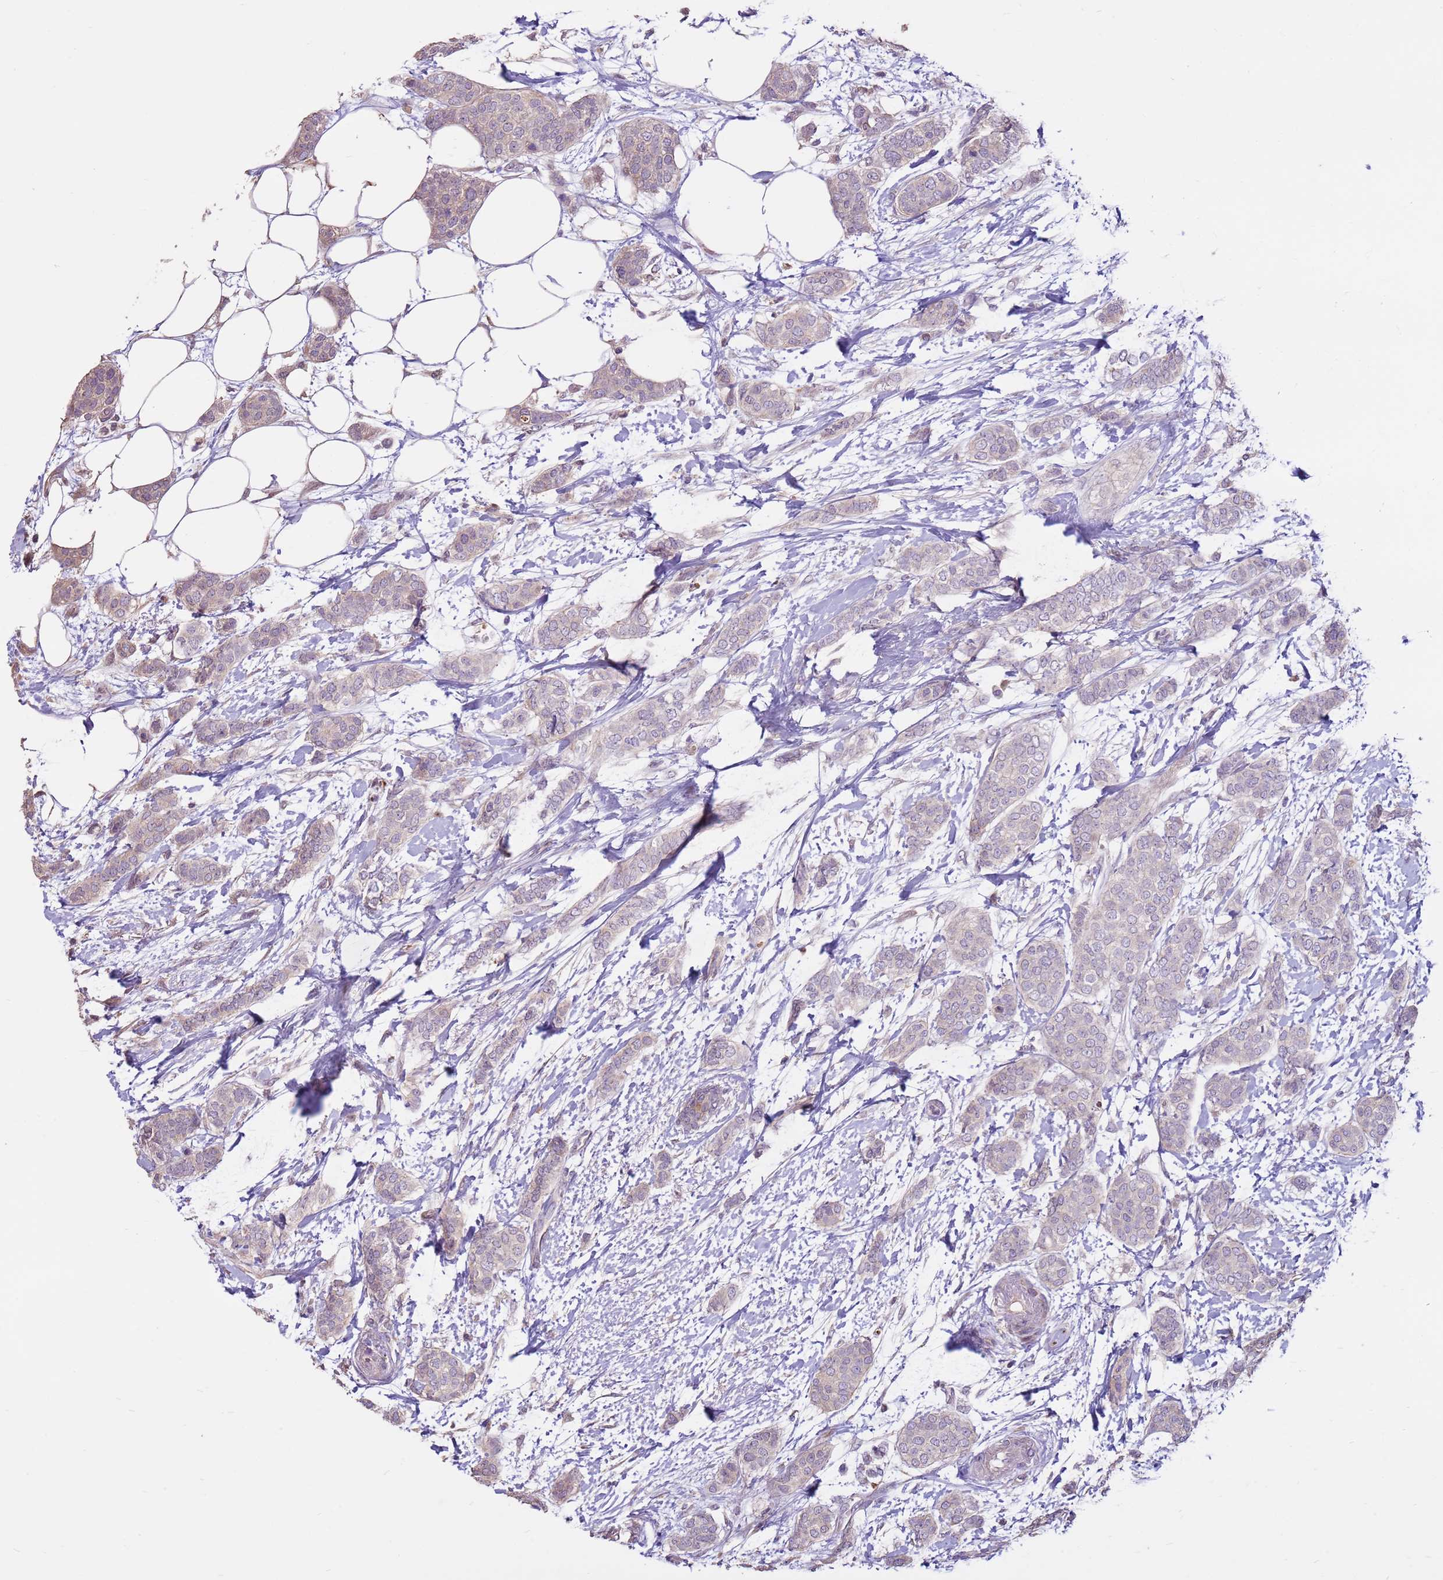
{"staining": {"intensity": "negative", "quantity": "none", "location": "none"}, "tissue": "breast cancer", "cell_type": "Tumor cells", "image_type": "cancer", "snomed": [{"axis": "morphology", "description": "Duct carcinoma"}, {"axis": "topography", "description": "Breast"}], "caption": "High magnification brightfield microscopy of invasive ductal carcinoma (breast) stained with DAB (brown) and counterstained with hematoxylin (blue): tumor cells show no significant staining.", "gene": "LGI4", "patient": {"sex": "female", "age": 72}}